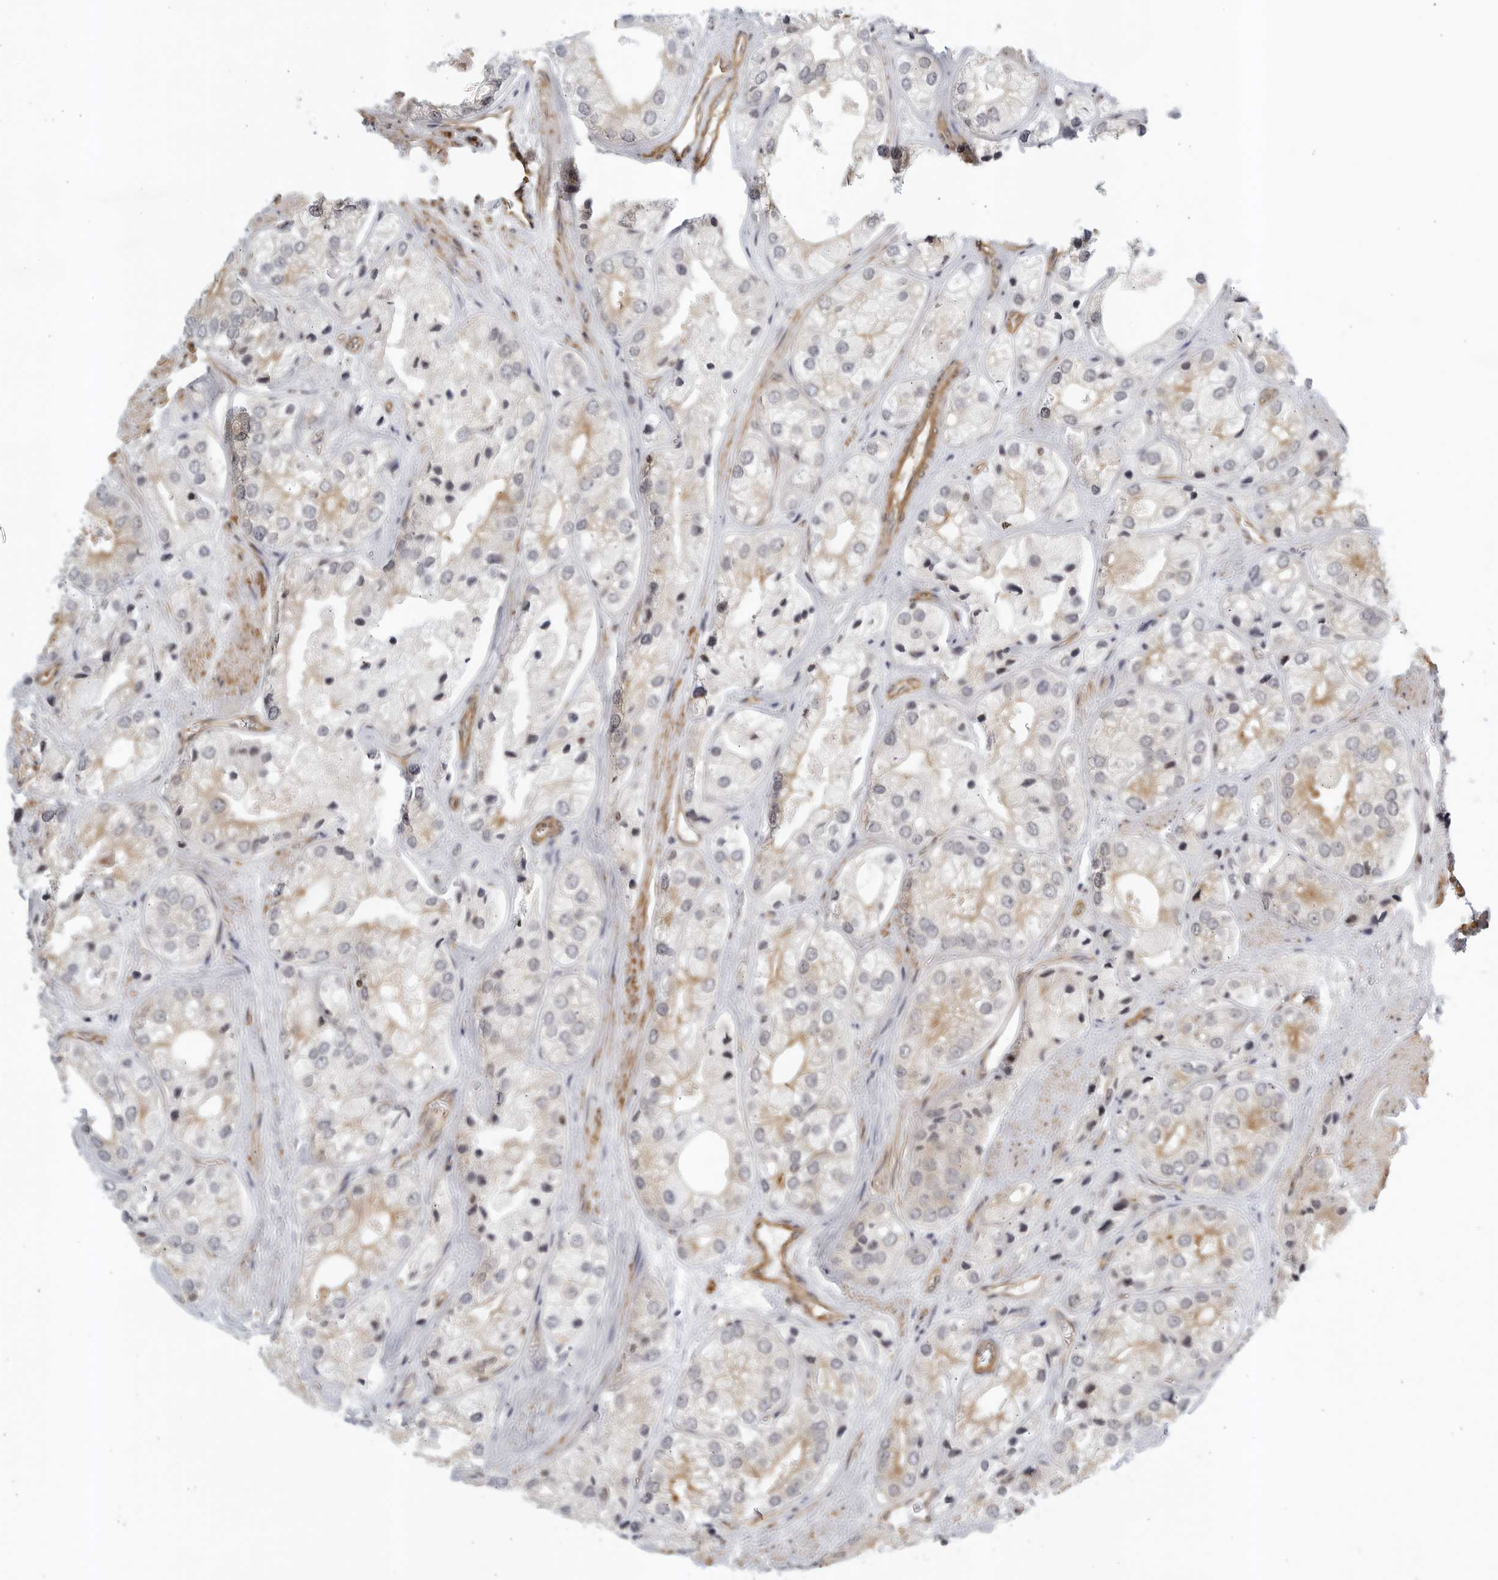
{"staining": {"intensity": "weak", "quantity": "25%-75%", "location": "cytoplasmic/membranous"}, "tissue": "prostate cancer", "cell_type": "Tumor cells", "image_type": "cancer", "snomed": [{"axis": "morphology", "description": "Adenocarcinoma, High grade"}, {"axis": "topography", "description": "Prostate"}], "caption": "An IHC photomicrograph of tumor tissue is shown. Protein staining in brown shows weak cytoplasmic/membranous positivity in high-grade adenocarcinoma (prostate) within tumor cells.", "gene": "SERTAD4", "patient": {"sex": "male", "age": 50}}